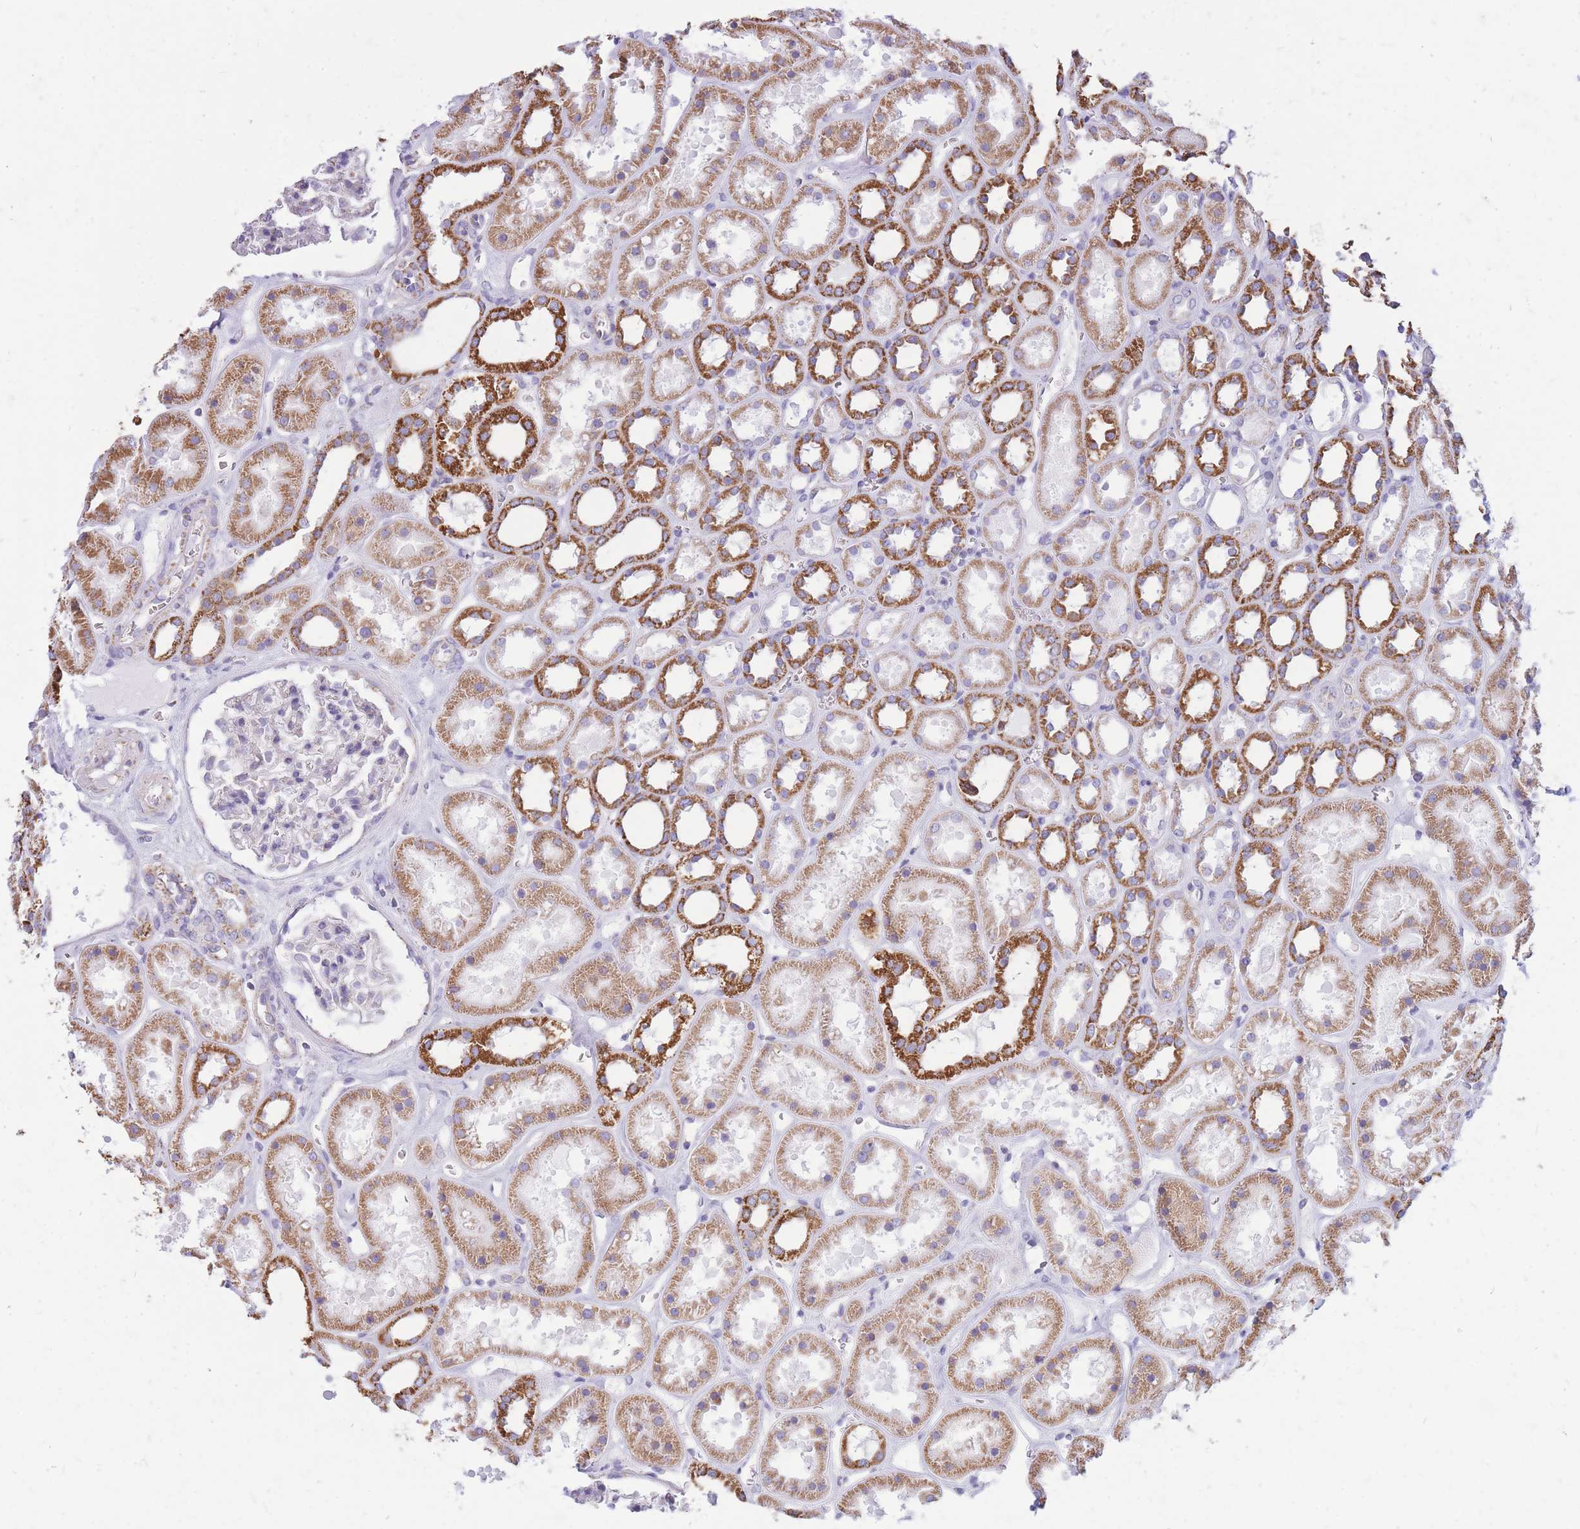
{"staining": {"intensity": "moderate", "quantity": "<25%", "location": "cytoplasmic/membranous"}, "tissue": "kidney", "cell_type": "Cells in glomeruli", "image_type": "normal", "snomed": [{"axis": "morphology", "description": "Normal tissue, NOS"}, {"axis": "topography", "description": "Kidney"}], "caption": "Cells in glomeruli show low levels of moderate cytoplasmic/membranous positivity in about <25% of cells in normal human kidney. The protein of interest is shown in brown color, while the nuclei are stained blue.", "gene": "PCSK1", "patient": {"sex": "female", "age": 41}}